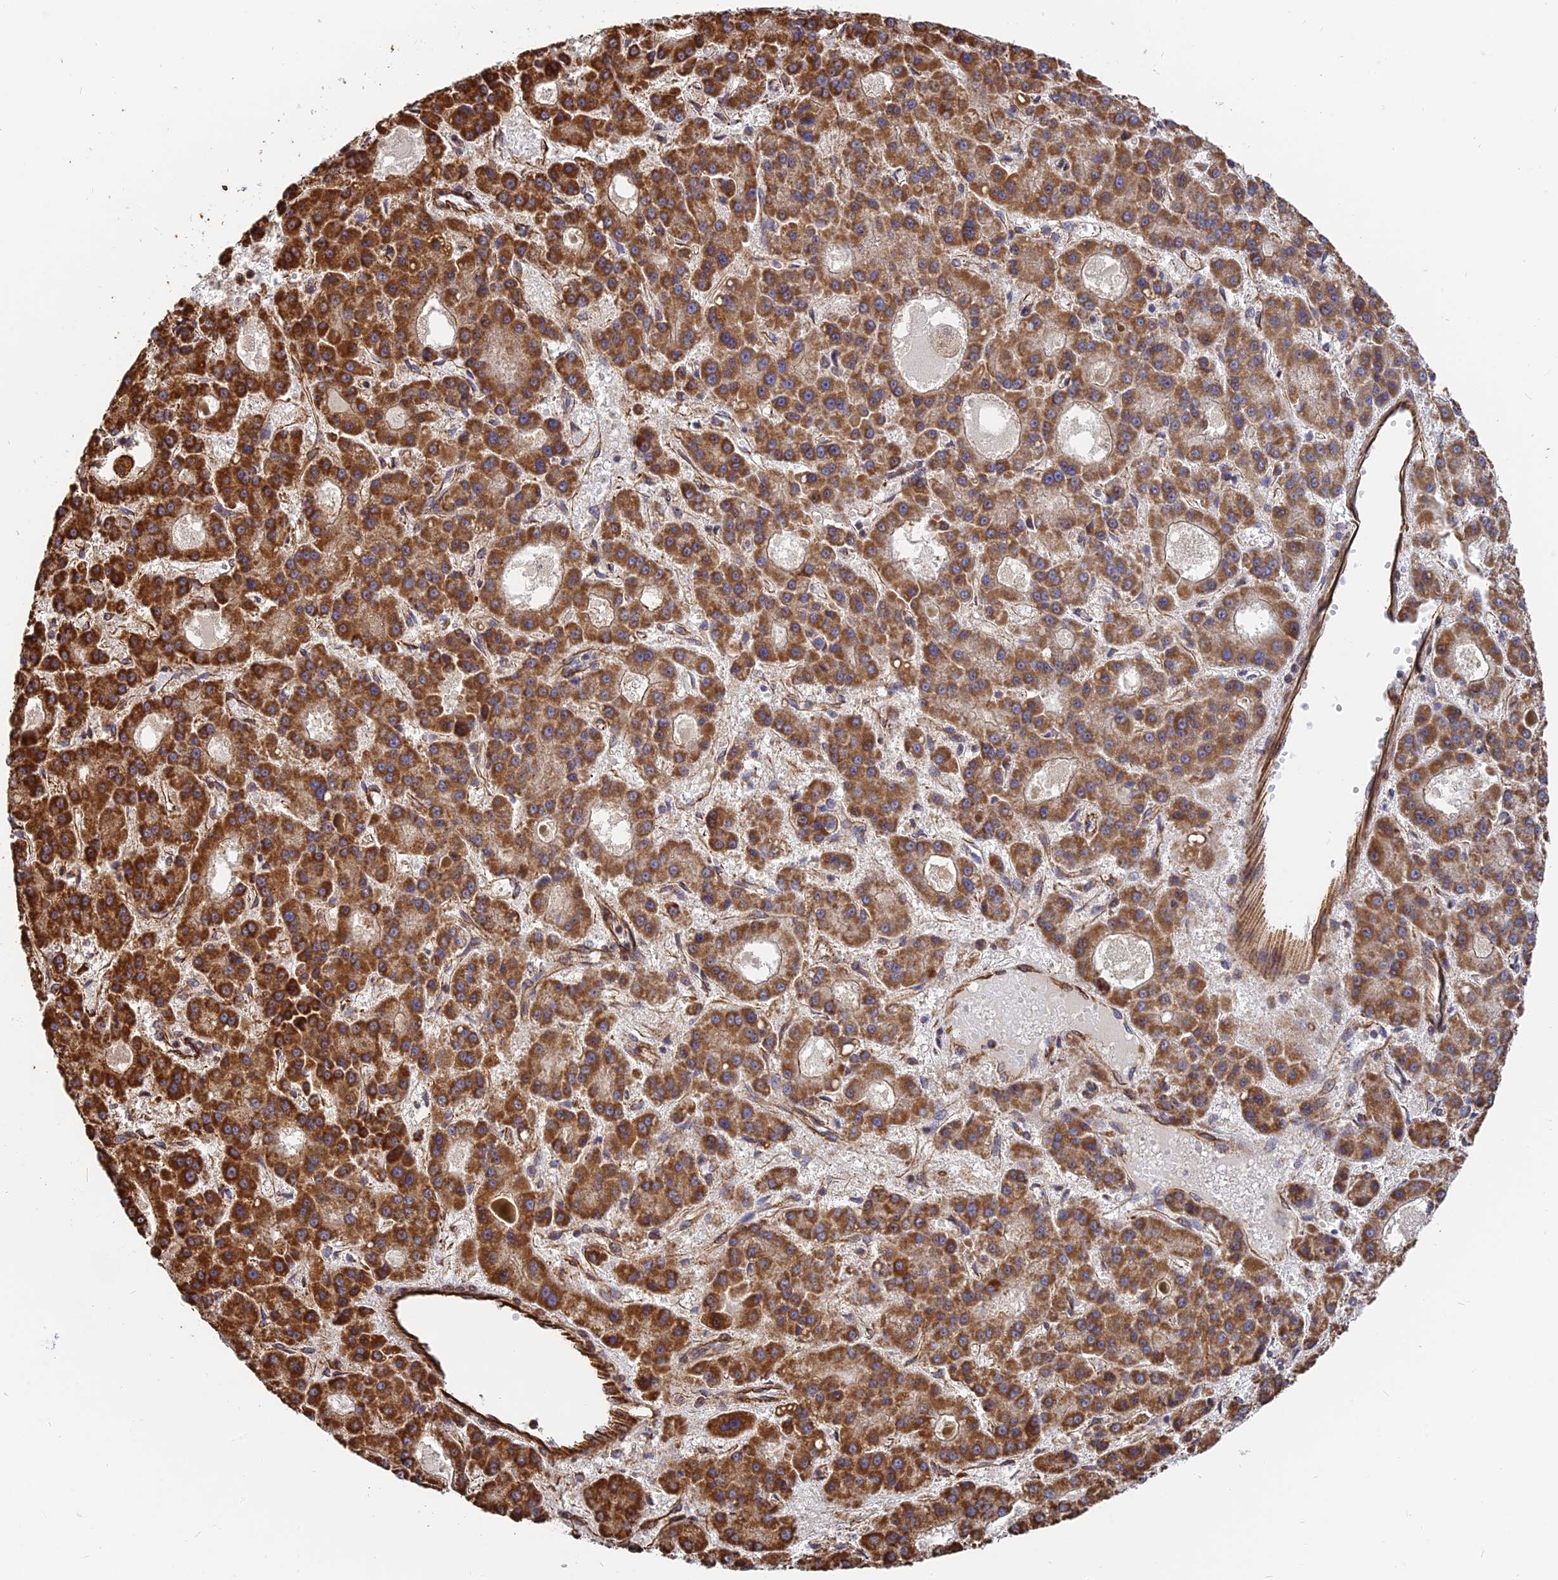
{"staining": {"intensity": "strong", "quantity": ">75%", "location": "cytoplasmic/membranous"}, "tissue": "liver cancer", "cell_type": "Tumor cells", "image_type": "cancer", "snomed": [{"axis": "morphology", "description": "Carcinoma, Hepatocellular, NOS"}, {"axis": "topography", "description": "Liver"}], "caption": "Liver cancer stained for a protein demonstrates strong cytoplasmic/membranous positivity in tumor cells. (DAB IHC, brown staining for protein, blue staining for nuclei).", "gene": "DSTYK", "patient": {"sex": "male", "age": 70}}